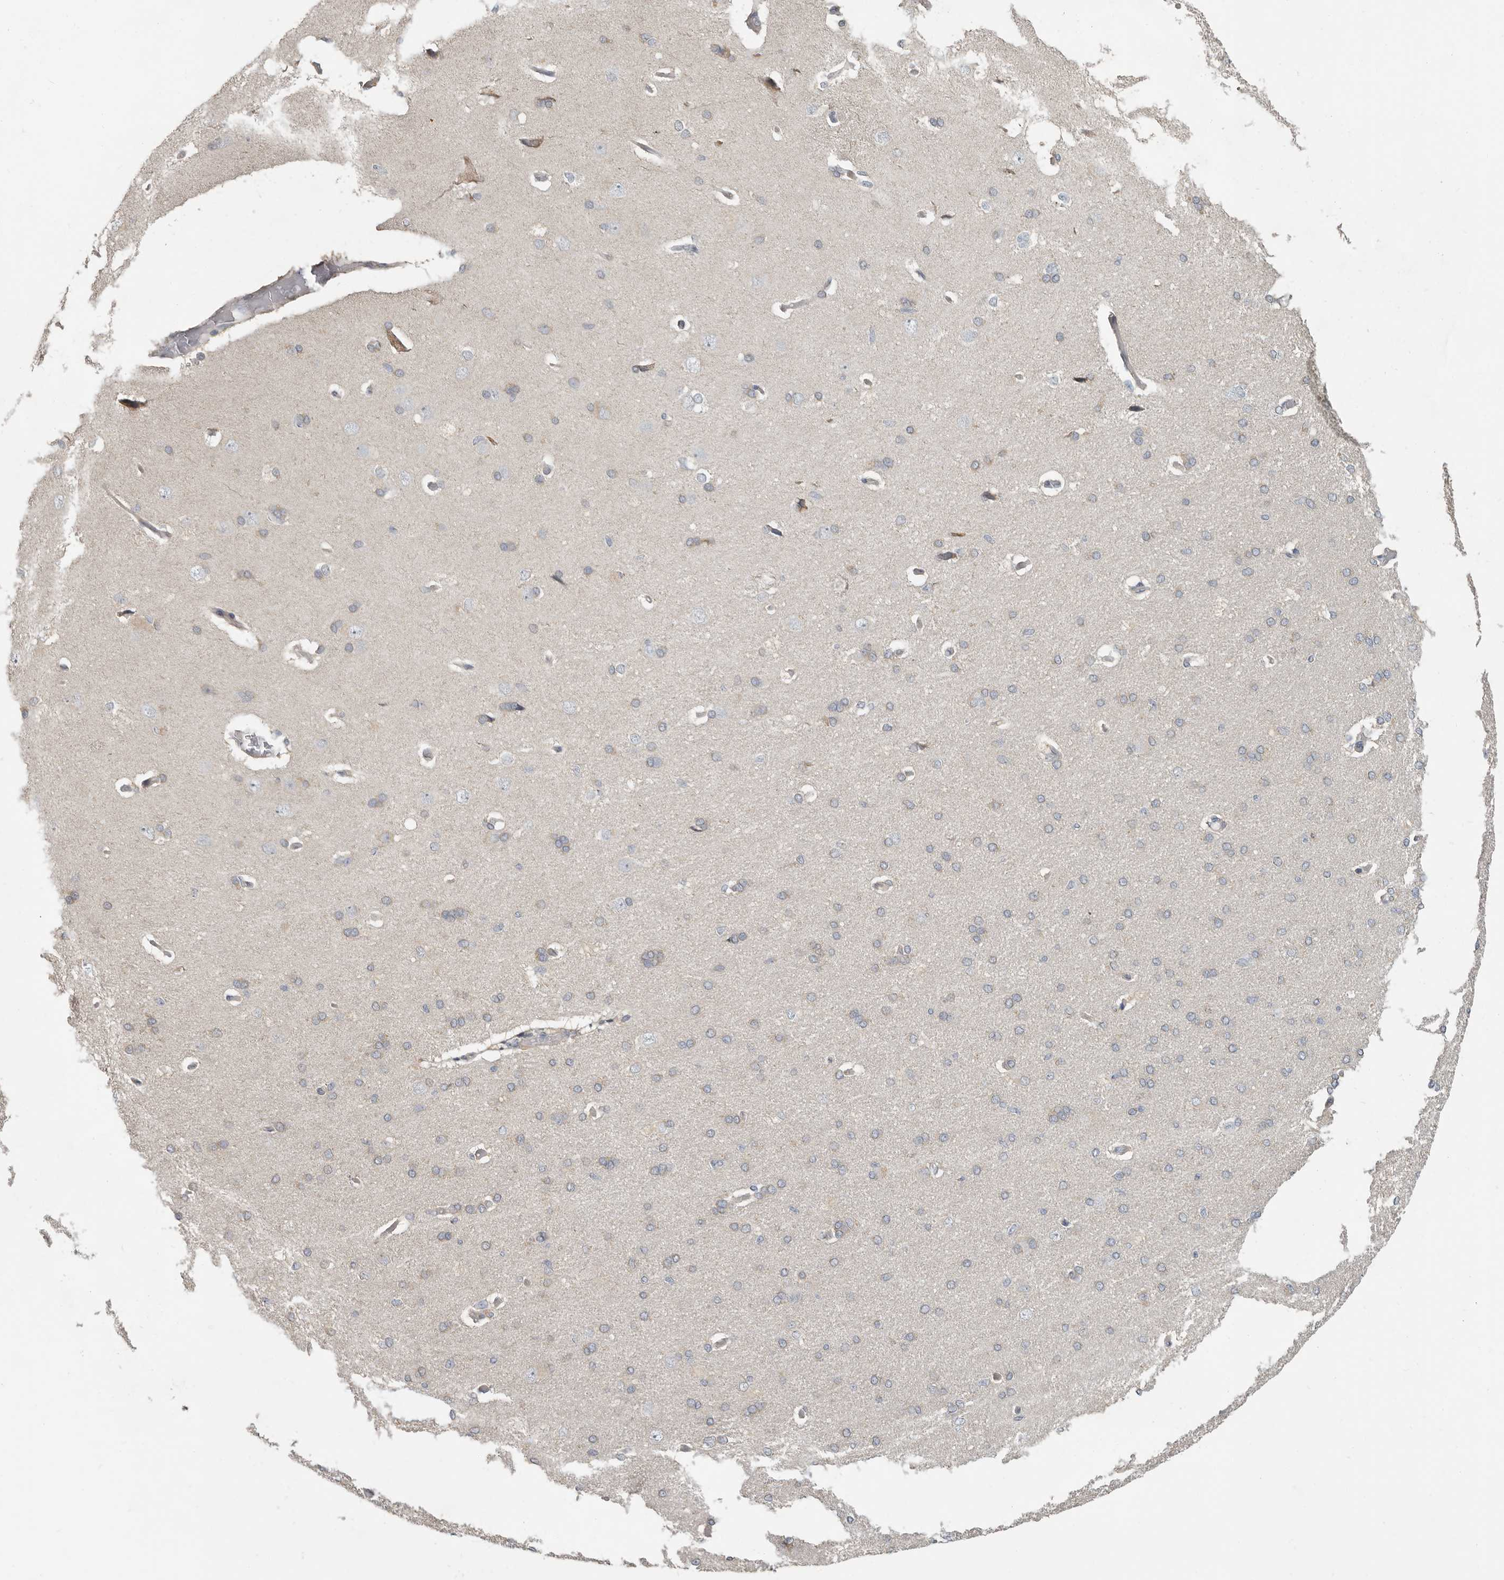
{"staining": {"intensity": "moderate", "quantity": "<25%", "location": "cytoplasmic/membranous"}, "tissue": "cerebral cortex", "cell_type": "Endothelial cells", "image_type": "normal", "snomed": [{"axis": "morphology", "description": "Normal tissue, NOS"}, {"axis": "topography", "description": "Cerebral cortex"}], "caption": "Brown immunohistochemical staining in normal cerebral cortex reveals moderate cytoplasmic/membranous staining in approximately <25% of endothelial cells. Using DAB (brown) and hematoxylin (blue) stains, captured at high magnification using brightfield microscopy.", "gene": "UNK", "patient": {"sex": "male", "age": 62}}